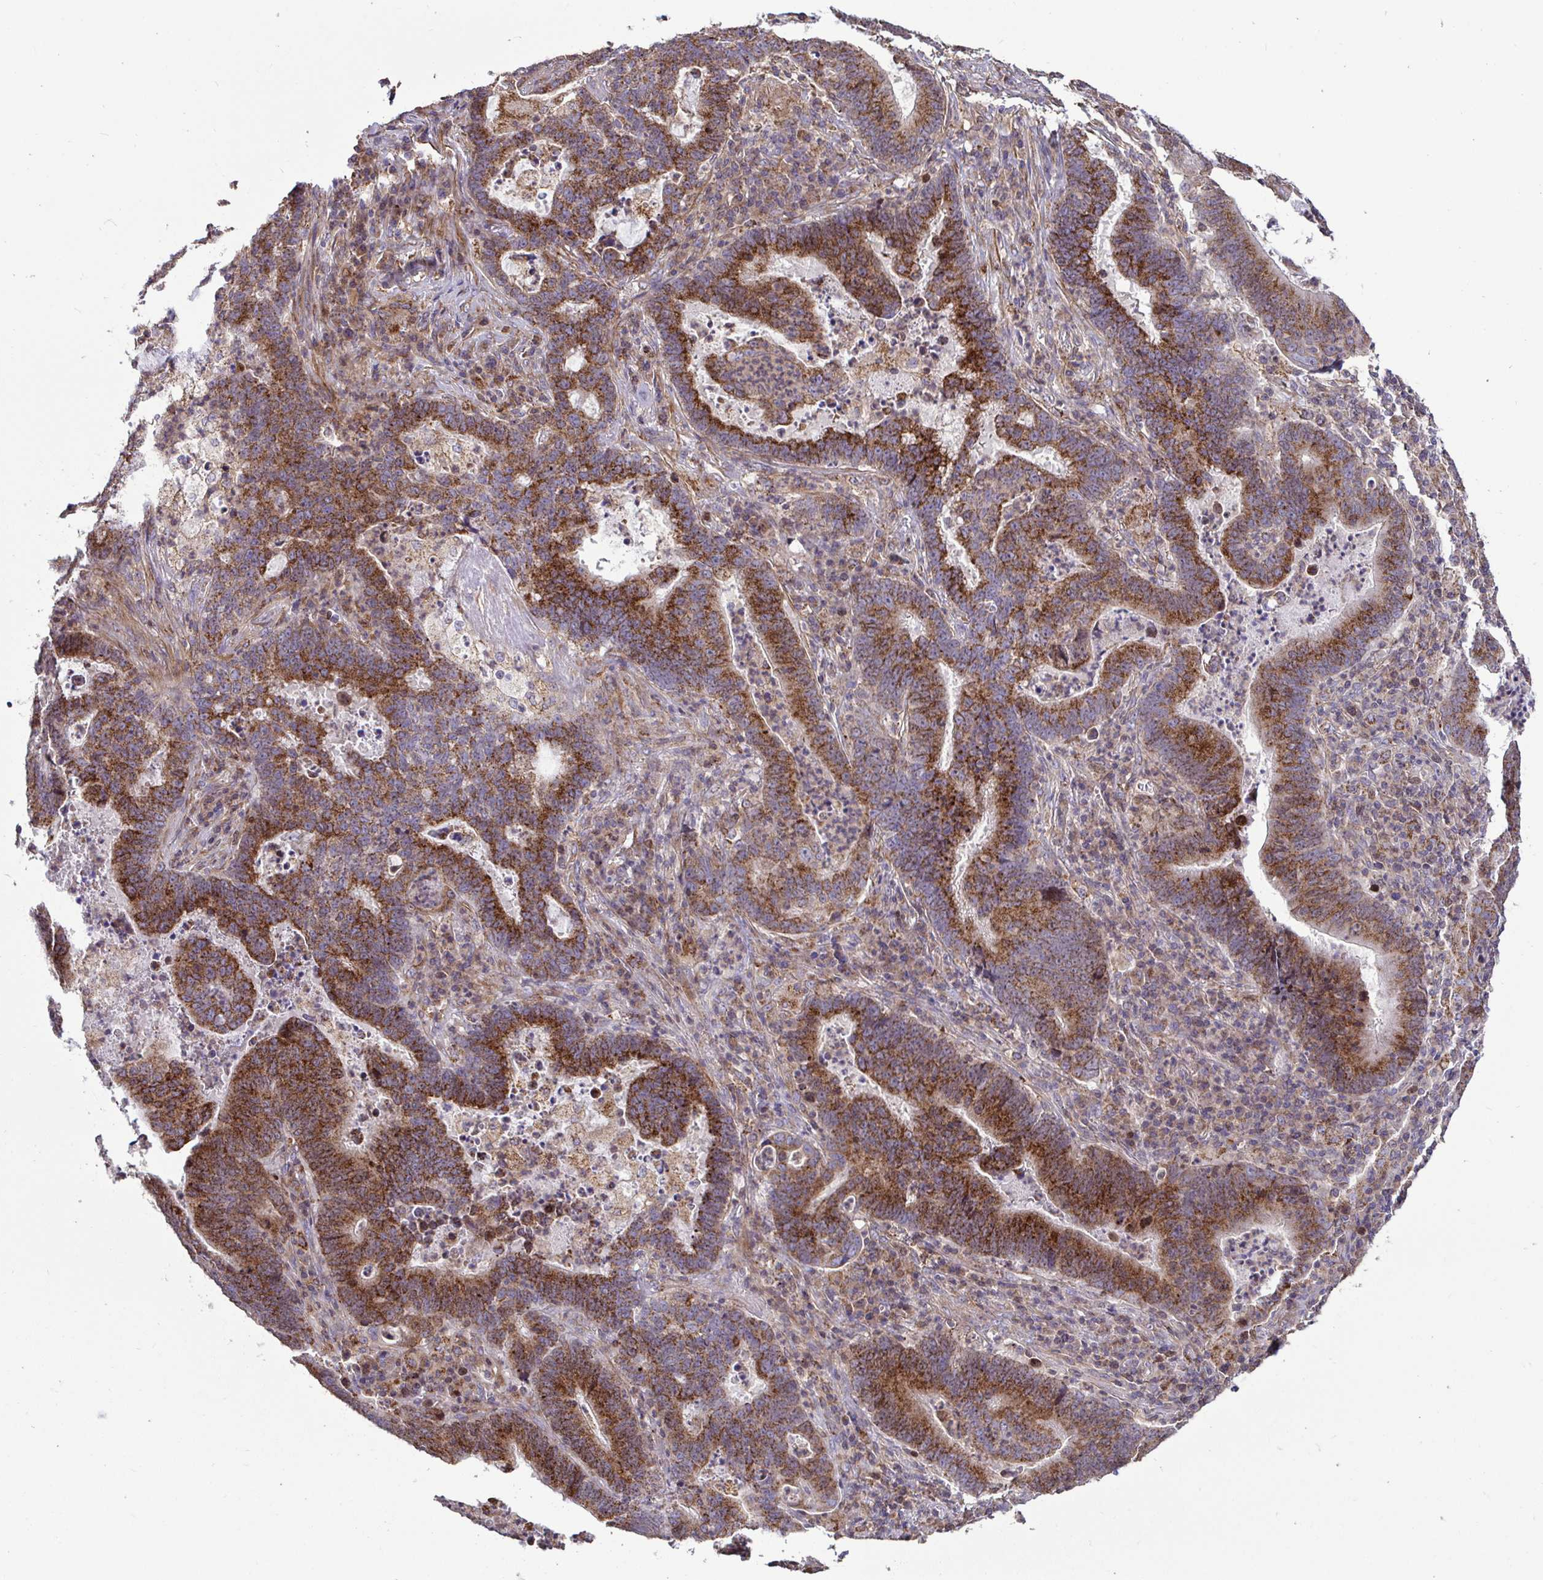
{"staining": {"intensity": "strong", "quantity": ">75%", "location": "cytoplasmic/membranous"}, "tissue": "lung cancer", "cell_type": "Tumor cells", "image_type": "cancer", "snomed": [{"axis": "morphology", "description": "Aneuploidy"}, {"axis": "morphology", "description": "Adenocarcinoma, NOS"}, {"axis": "morphology", "description": "Adenocarcinoma primary or metastatic"}, {"axis": "topography", "description": "Lung"}], "caption": "The immunohistochemical stain shows strong cytoplasmic/membranous staining in tumor cells of lung cancer tissue. (Brightfield microscopy of DAB IHC at high magnification).", "gene": "SPRY1", "patient": {"sex": "female", "age": 75}}